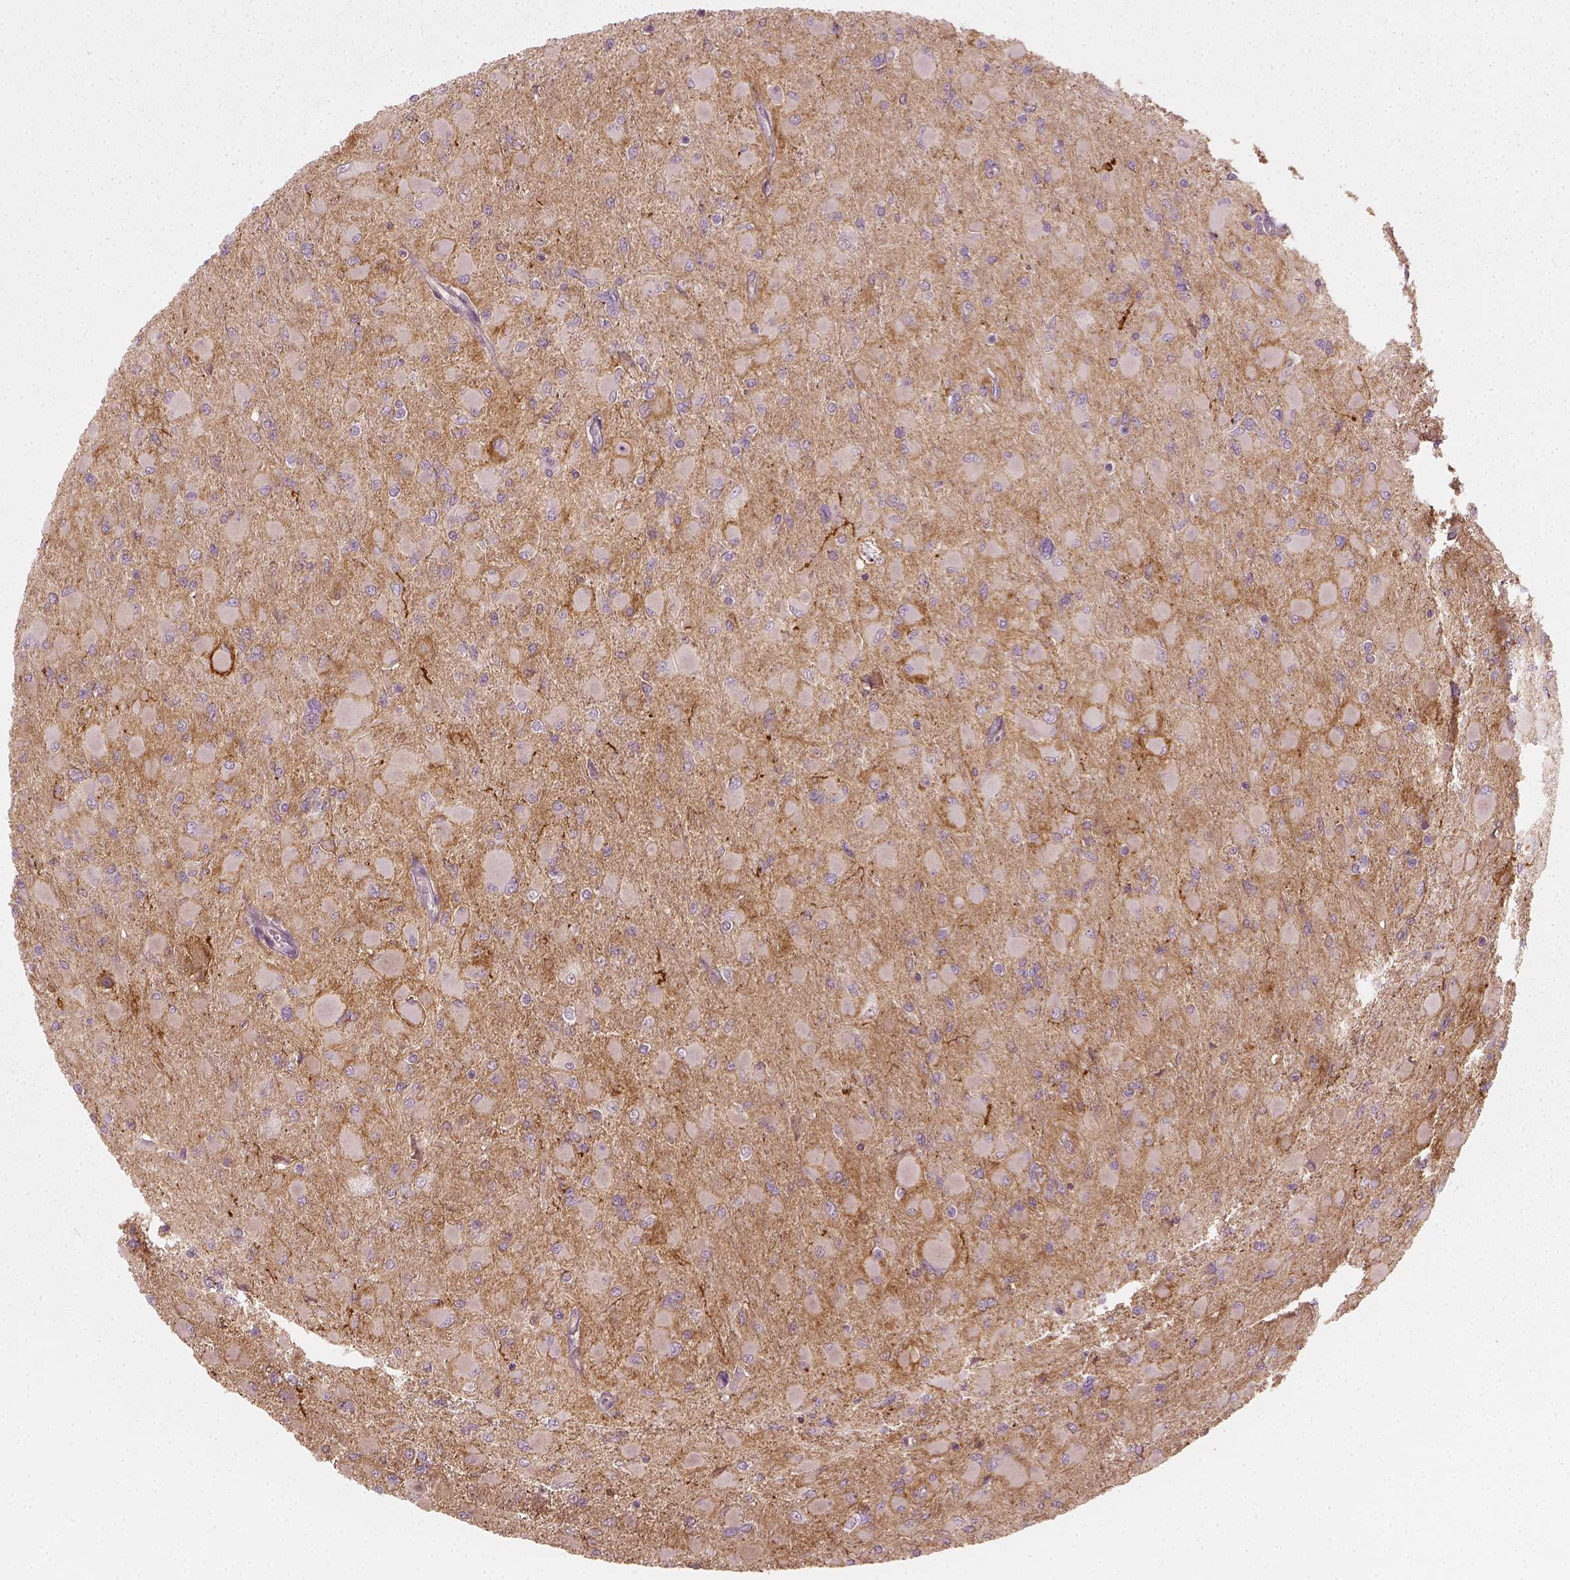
{"staining": {"intensity": "negative", "quantity": "none", "location": "none"}, "tissue": "glioma", "cell_type": "Tumor cells", "image_type": "cancer", "snomed": [{"axis": "morphology", "description": "Glioma, malignant, High grade"}, {"axis": "topography", "description": "Cerebral cortex"}], "caption": "The histopathology image demonstrates no staining of tumor cells in malignant glioma (high-grade).", "gene": "NPTN", "patient": {"sex": "female", "age": 36}}